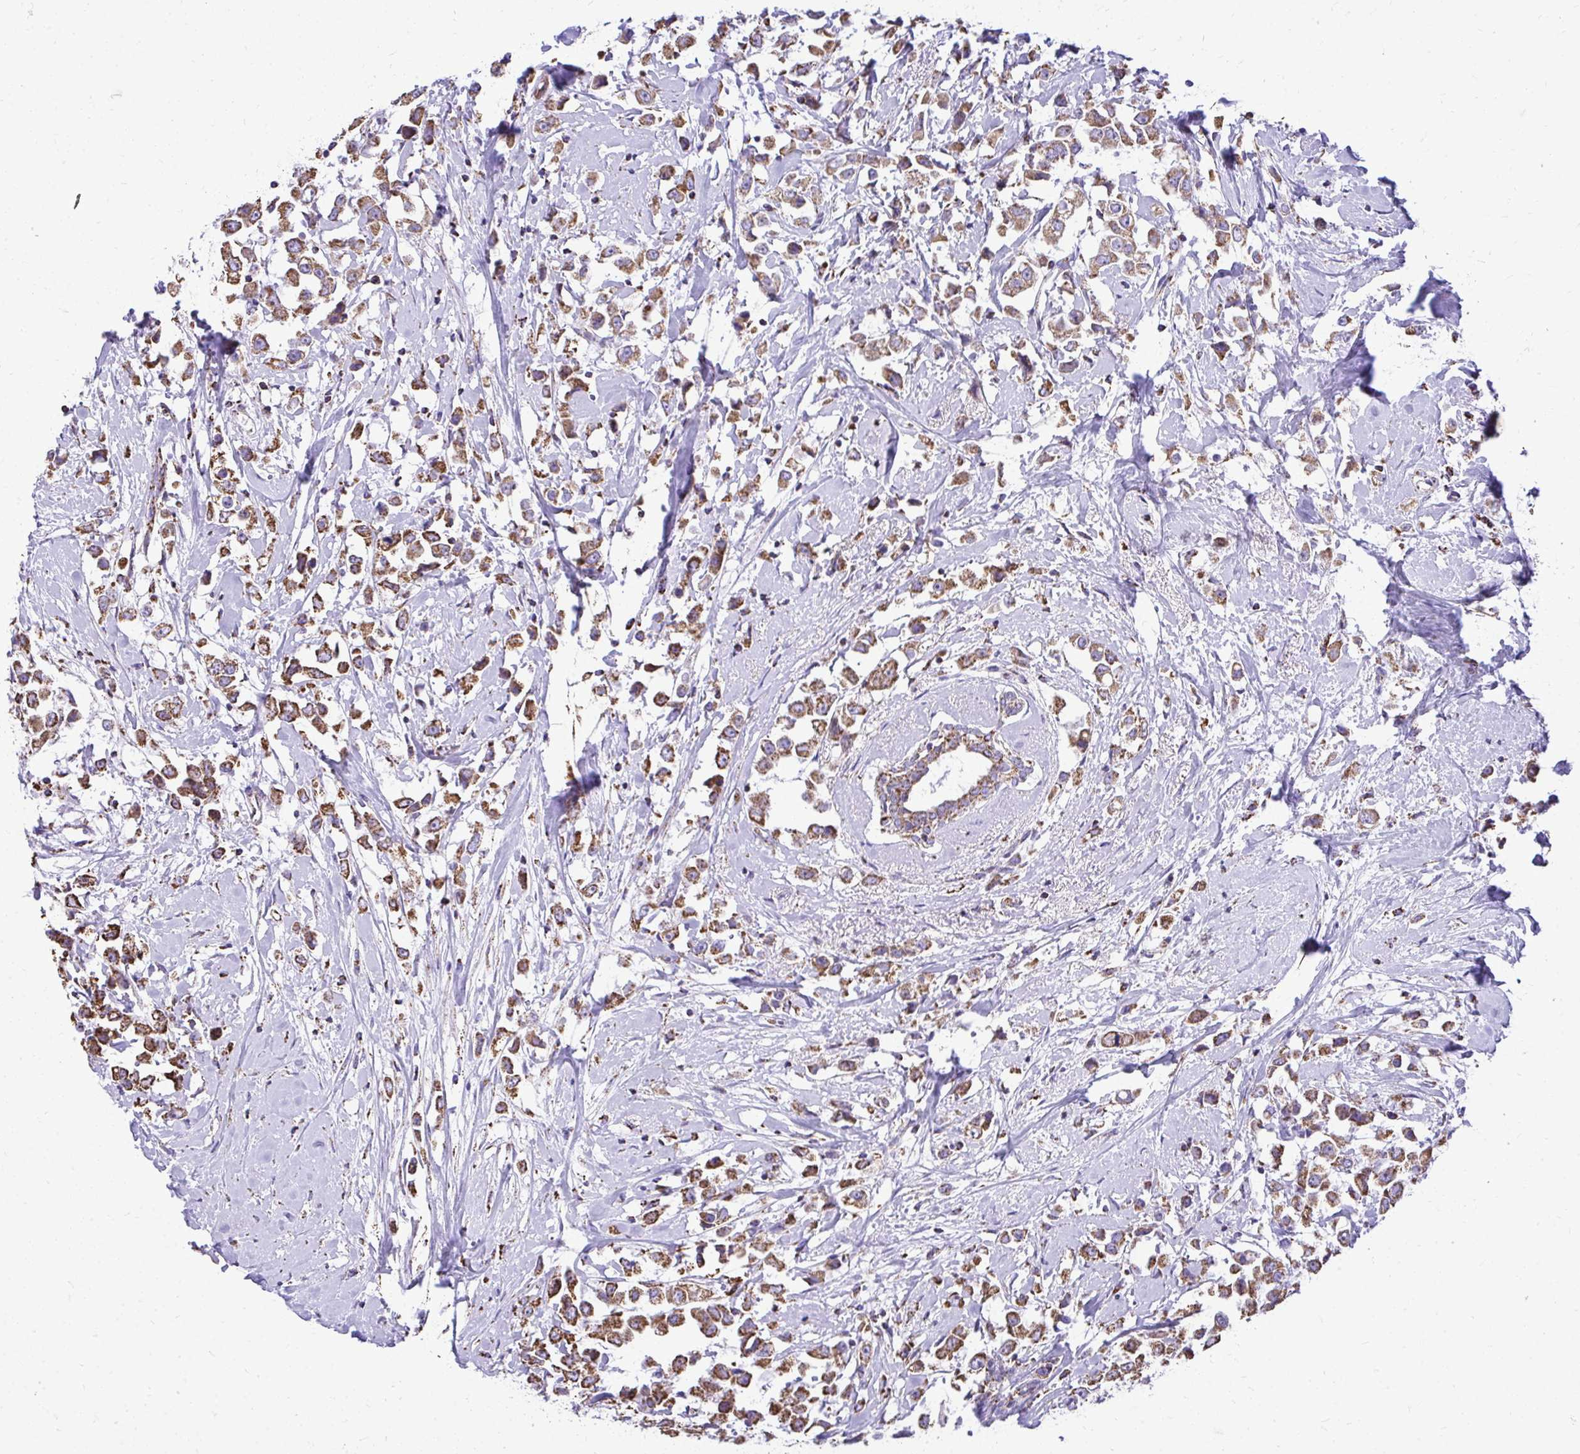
{"staining": {"intensity": "moderate", "quantity": ">75%", "location": "cytoplasmic/membranous"}, "tissue": "breast cancer", "cell_type": "Tumor cells", "image_type": "cancer", "snomed": [{"axis": "morphology", "description": "Duct carcinoma"}, {"axis": "topography", "description": "Breast"}], "caption": "Protein staining of breast intraductal carcinoma tissue displays moderate cytoplasmic/membranous expression in approximately >75% of tumor cells.", "gene": "MPZL2", "patient": {"sex": "female", "age": 61}}